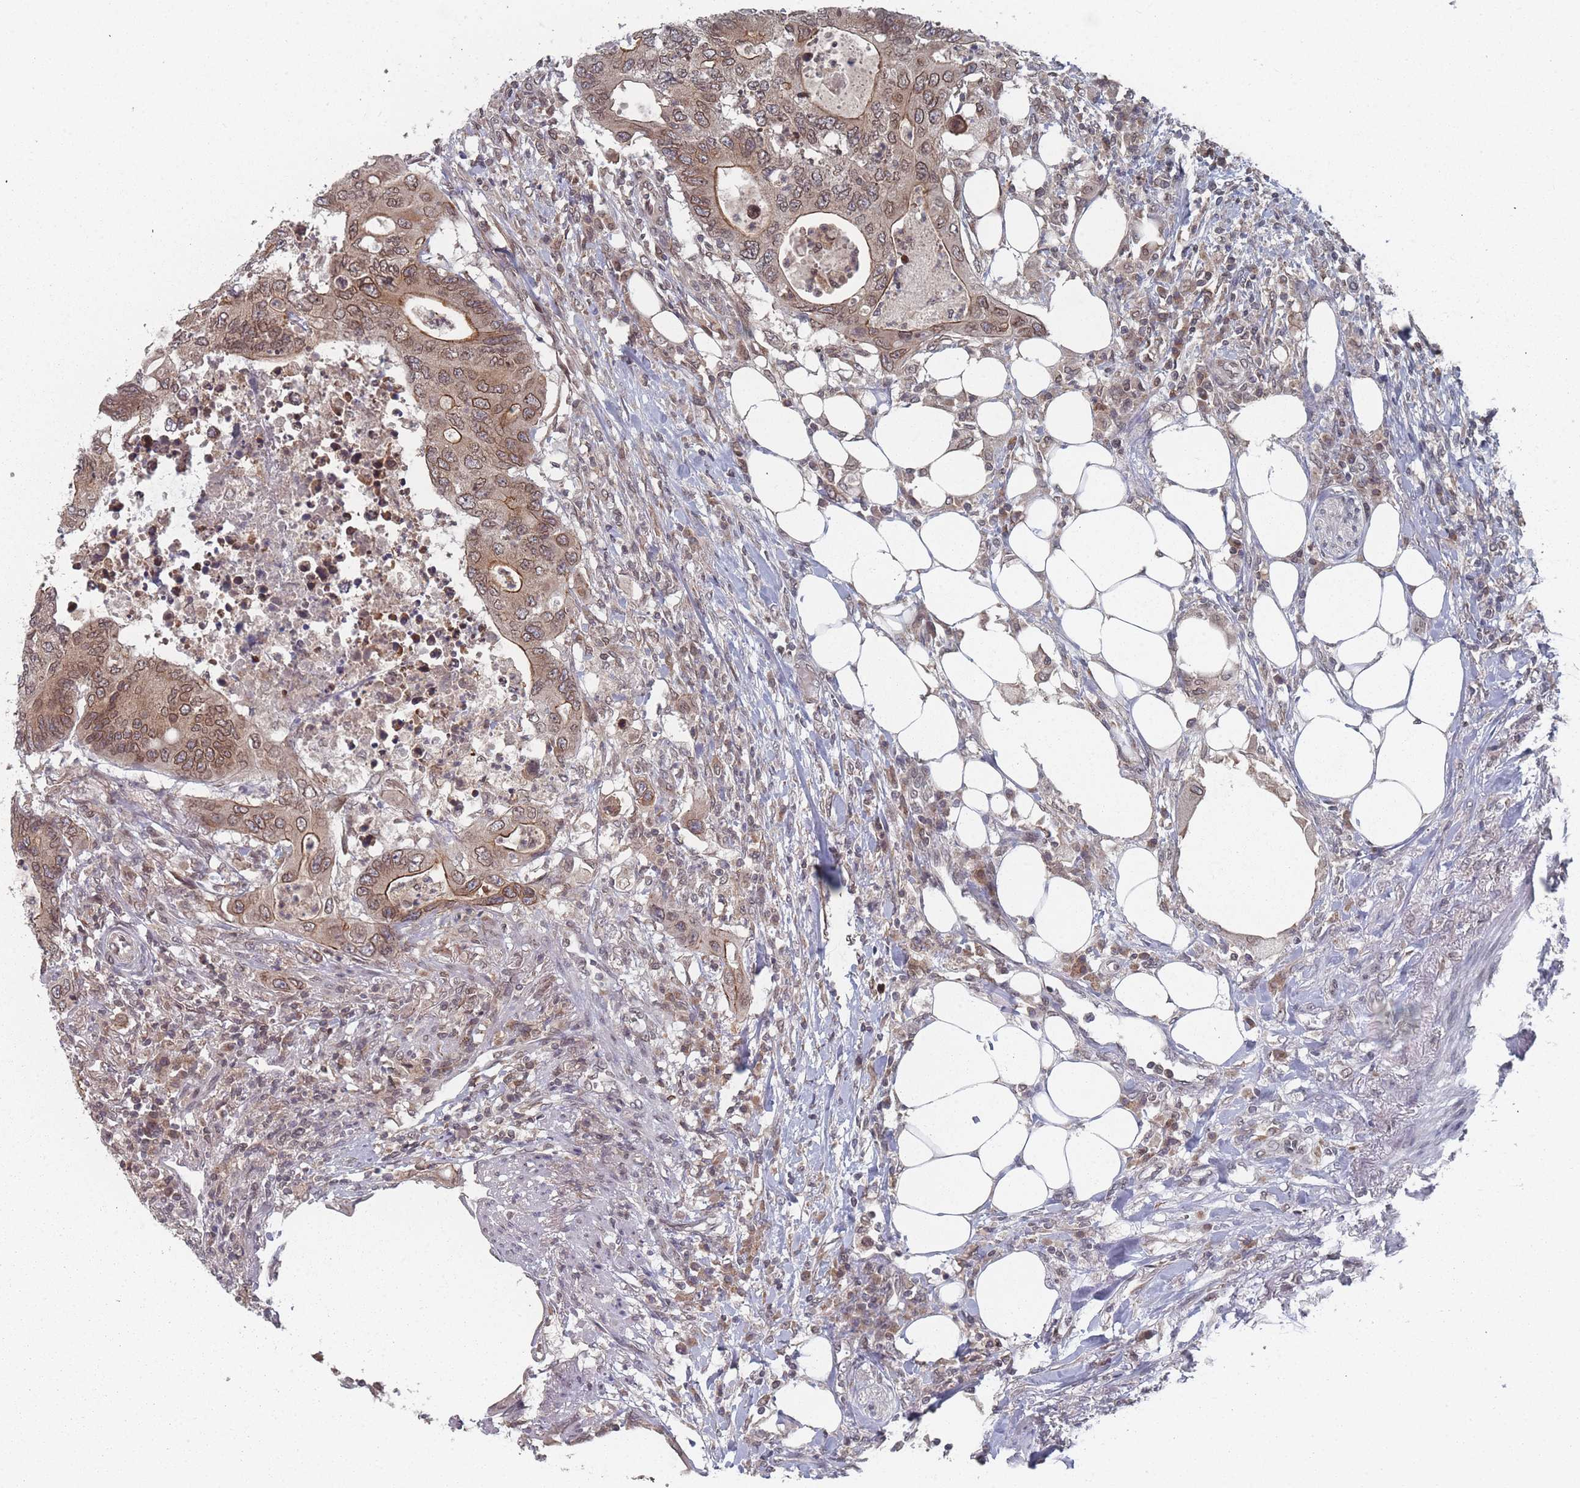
{"staining": {"intensity": "moderate", "quantity": ">75%", "location": "cytoplasmic/membranous,nuclear"}, "tissue": "colorectal cancer", "cell_type": "Tumor cells", "image_type": "cancer", "snomed": [{"axis": "morphology", "description": "Adenocarcinoma, NOS"}, {"axis": "topography", "description": "Colon"}], "caption": "Adenocarcinoma (colorectal) was stained to show a protein in brown. There is medium levels of moderate cytoplasmic/membranous and nuclear expression in about >75% of tumor cells. (DAB (3,3'-diaminobenzidine) = brown stain, brightfield microscopy at high magnification).", "gene": "TBC1D25", "patient": {"sex": "male", "age": 71}}